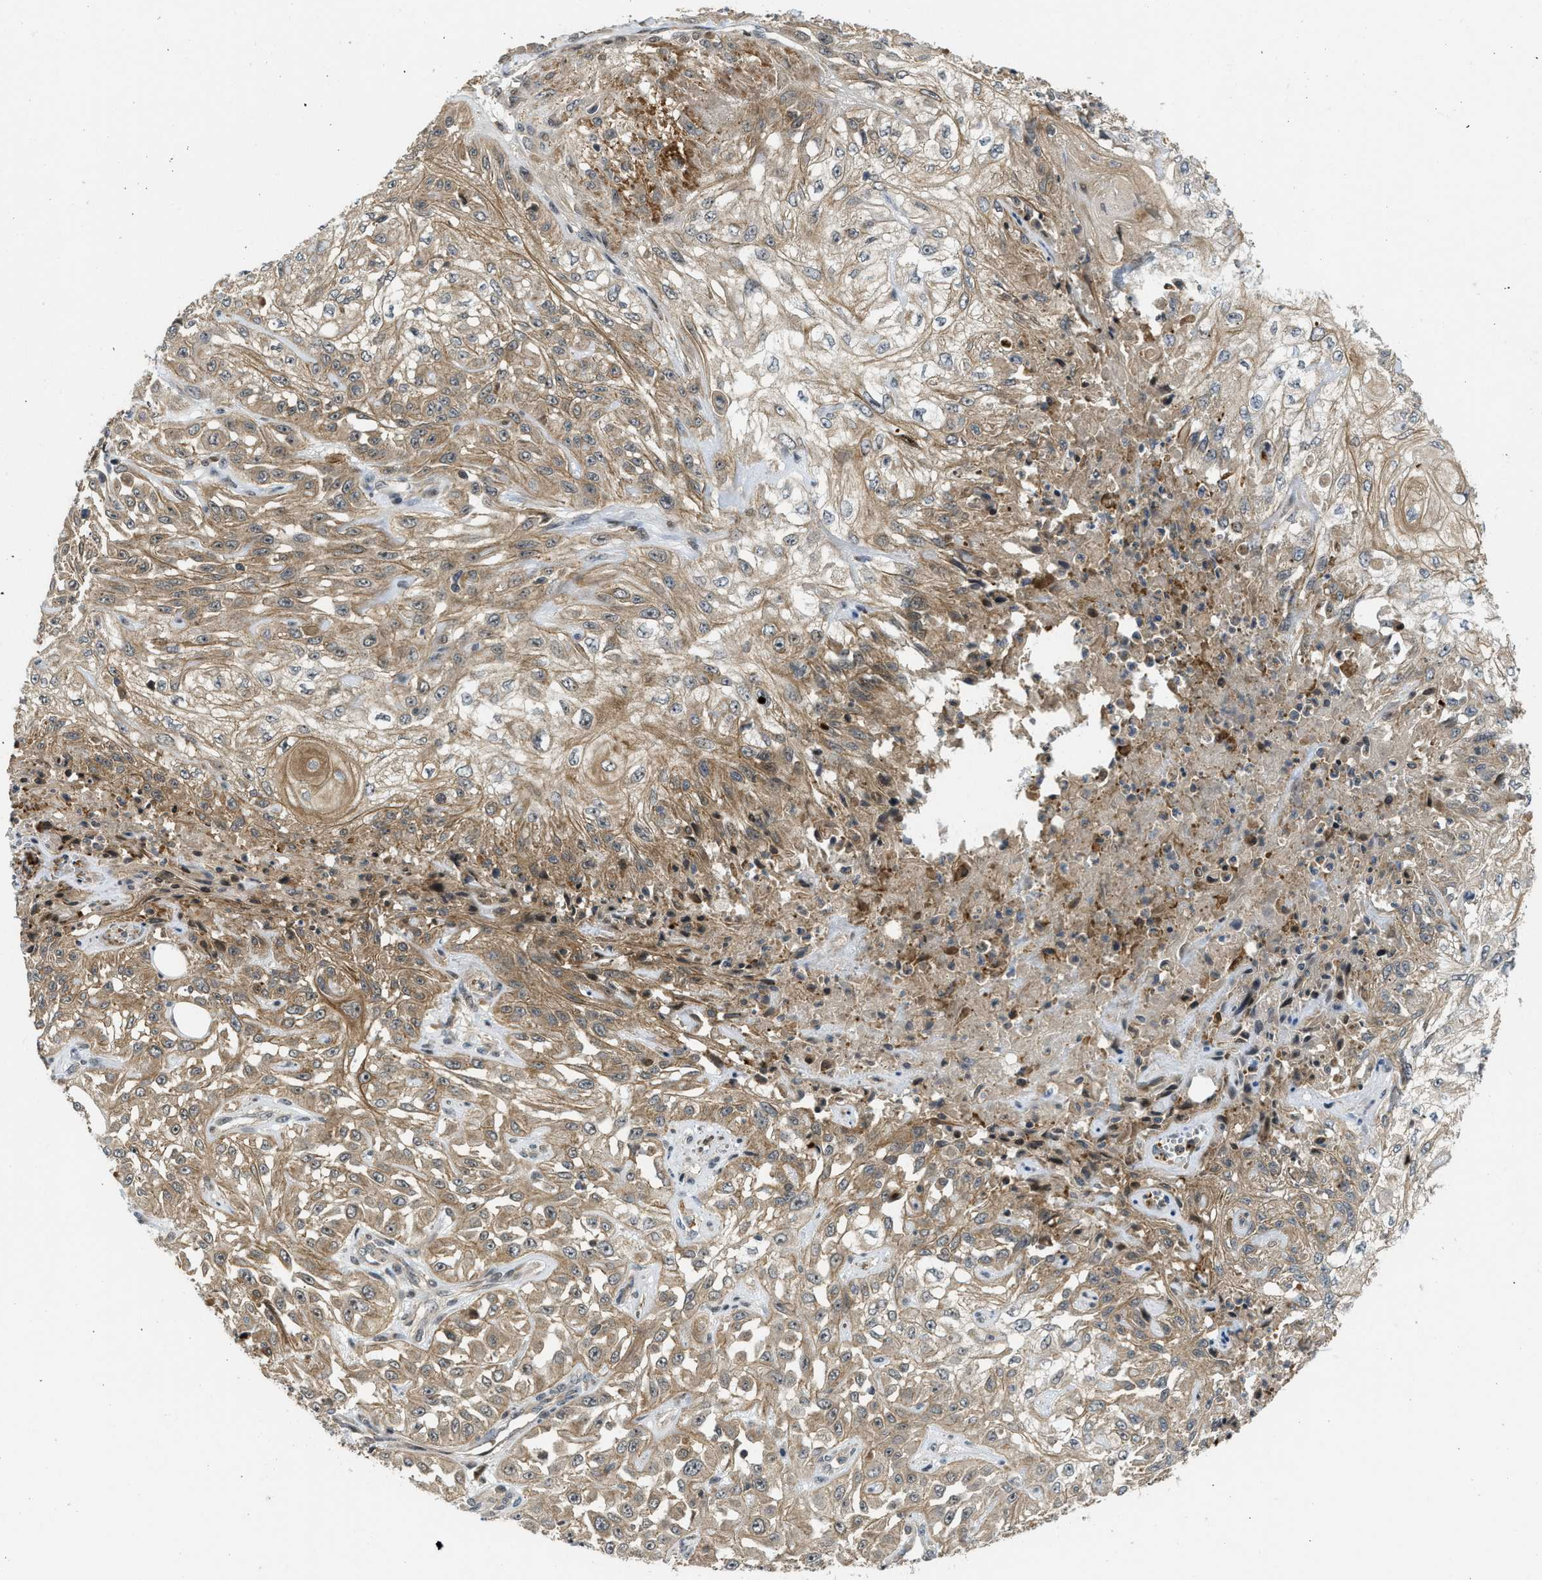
{"staining": {"intensity": "weak", "quantity": ">75%", "location": "cytoplasmic/membranous"}, "tissue": "skin cancer", "cell_type": "Tumor cells", "image_type": "cancer", "snomed": [{"axis": "morphology", "description": "Squamous cell carcinoma, NOS"}, {"axis": "morphology", "description": "Squamous cell carcinoma, metastatic, NOS"}, {"axis": "topography", "description": "Skin"}, {"axis": "topography", "description": "Lymph node"}], "caption": "Immunohistochemical staining of skin cancer displays low levels of weak cytoplasmic/membranous staining in about >75% of tumor cells.", "gene": "DNAJC28", "patient": {"sex": "male", "age": 75}}